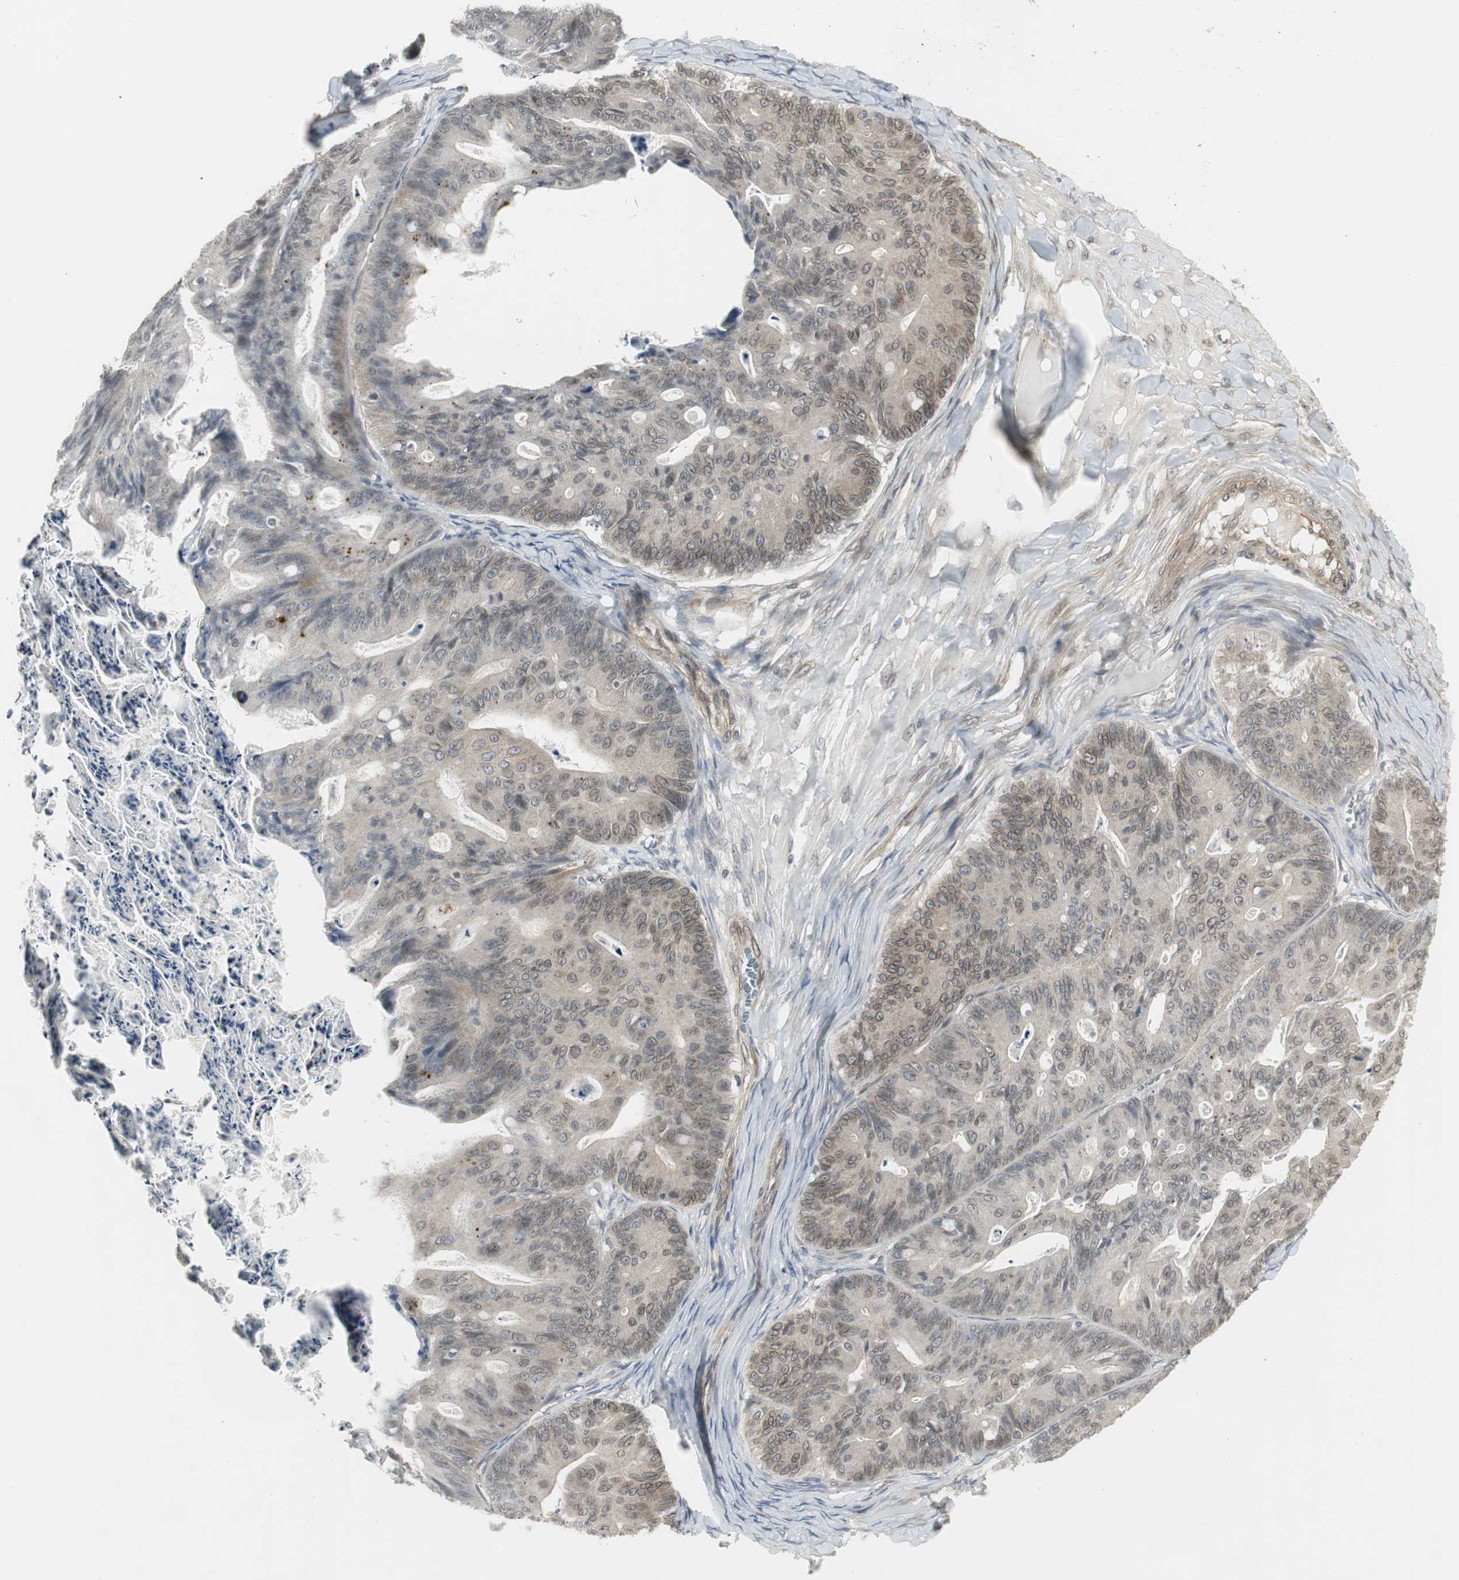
{"staining": {"intensity": "weak", "quantity": "<25%", "location": "cytoplasmic/membranous,nuclear"}, "tissue": "ovarian cancer", "cell_type": "Tumor cells", "image_type": "cancer", "snomed": [{"axis": "morphology", "description": "Cystadenocarcinoma, mucinous, NOS"}, {"axis": "topography", "description": "Ovary"}], "caption": "DAB (3,3'-diaminobenzidine) immunohistochemical staining of mucinous cystadenocarcinoma (ovarian) displays no significant expression in tumor cells.", "gene": "SCYL3", "patient": {"sex": "female", "age": 36}}